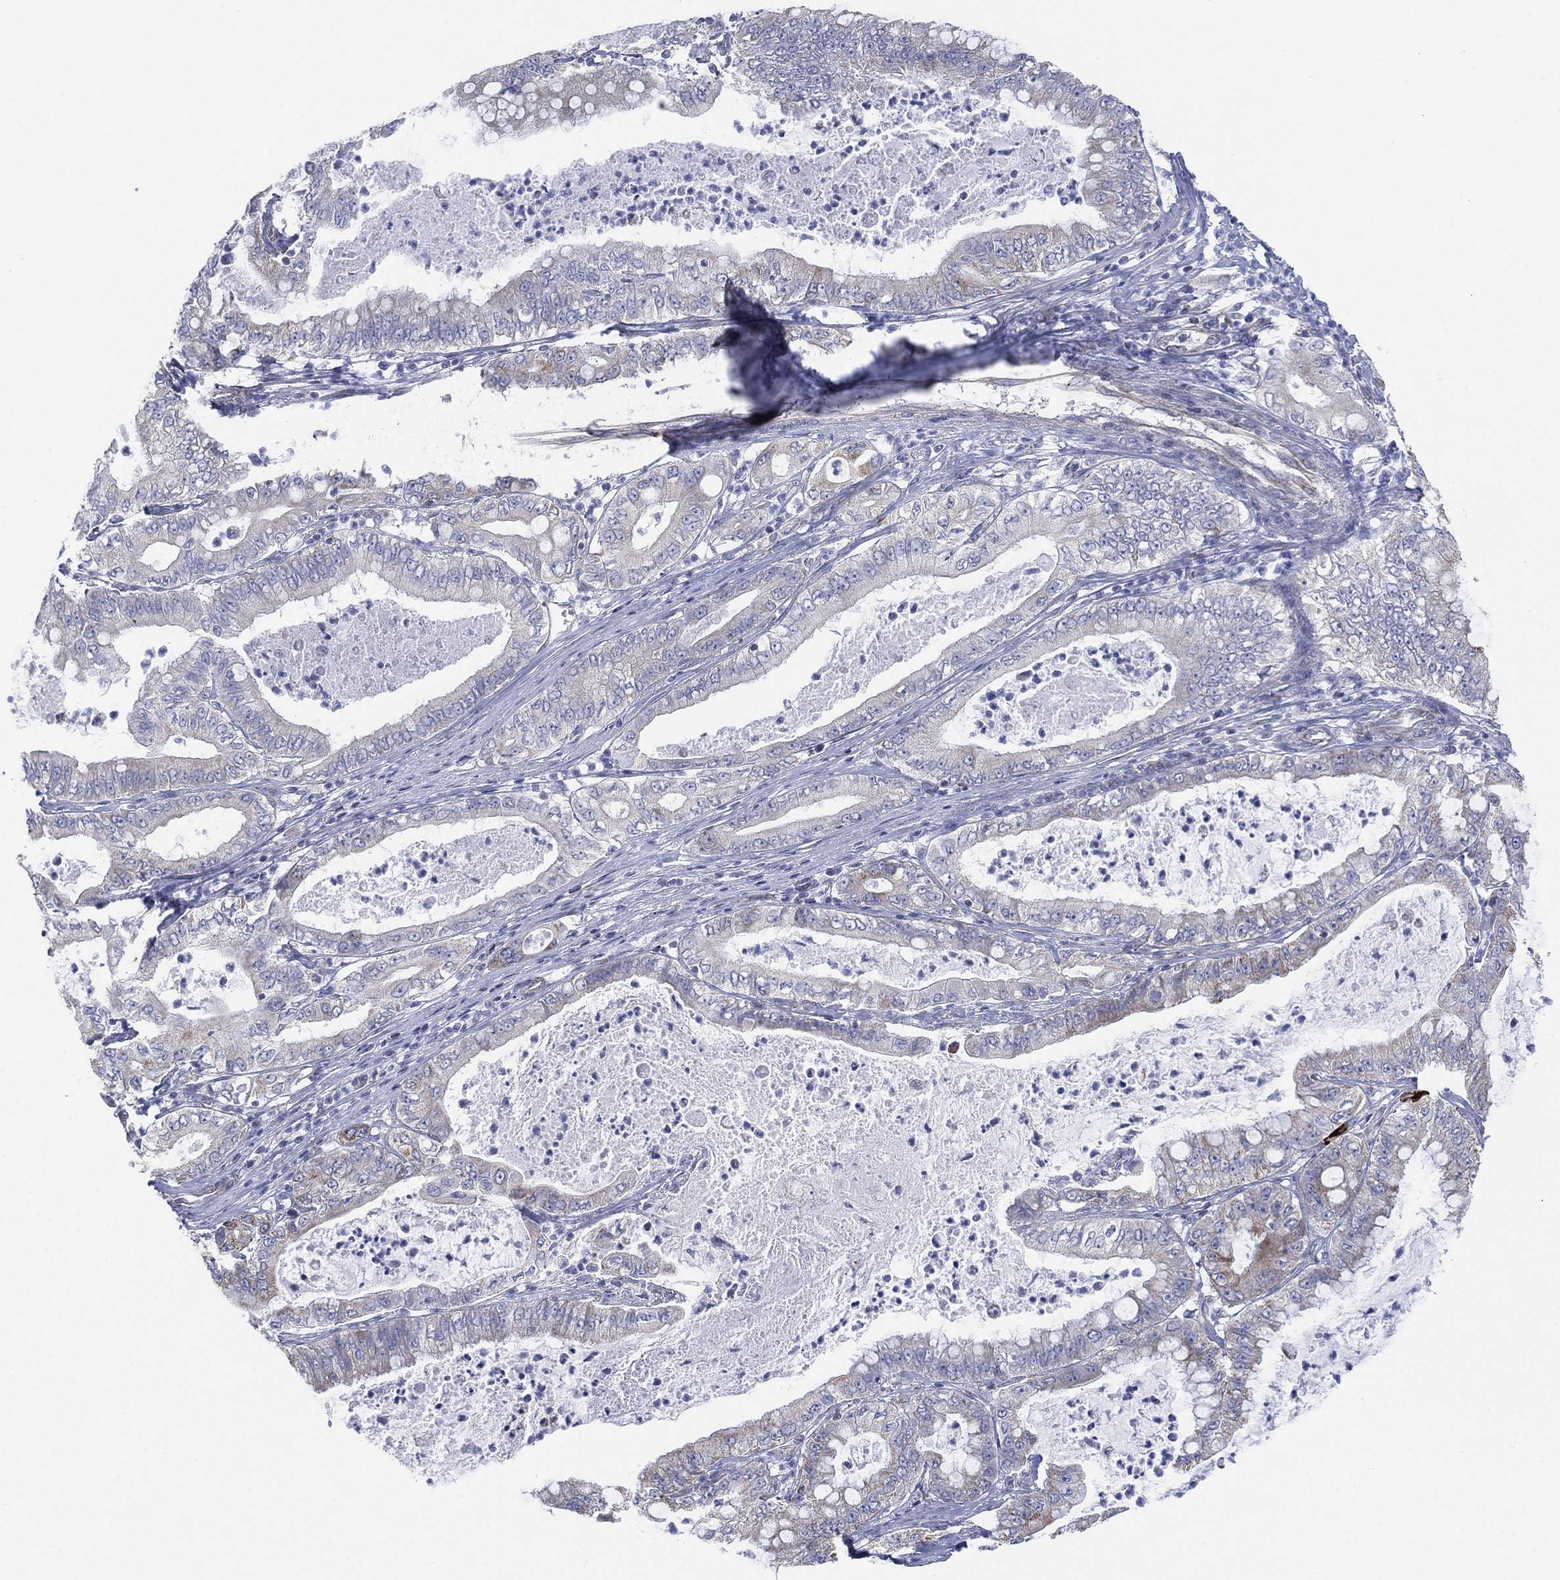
{"staining": {"intensity": "weak", "quantity": "<25%", "location": "cytoplasmic/membranous"}, "tissue": "pancreatic cancer", "cell_type": "Tumor cells", "image_type": "cancer", "snomed": [{"axis": "morphology", "description": "Adenocarcinoma, NOS"}, {"axis": "topography", "description": "Pancreas"}], "caption": "The micrograph shows no significant expression in tumor cells of pancreatic adenocarcinoma.", "gene": "INA", "patient": {"sex": "male", "age": 71}}